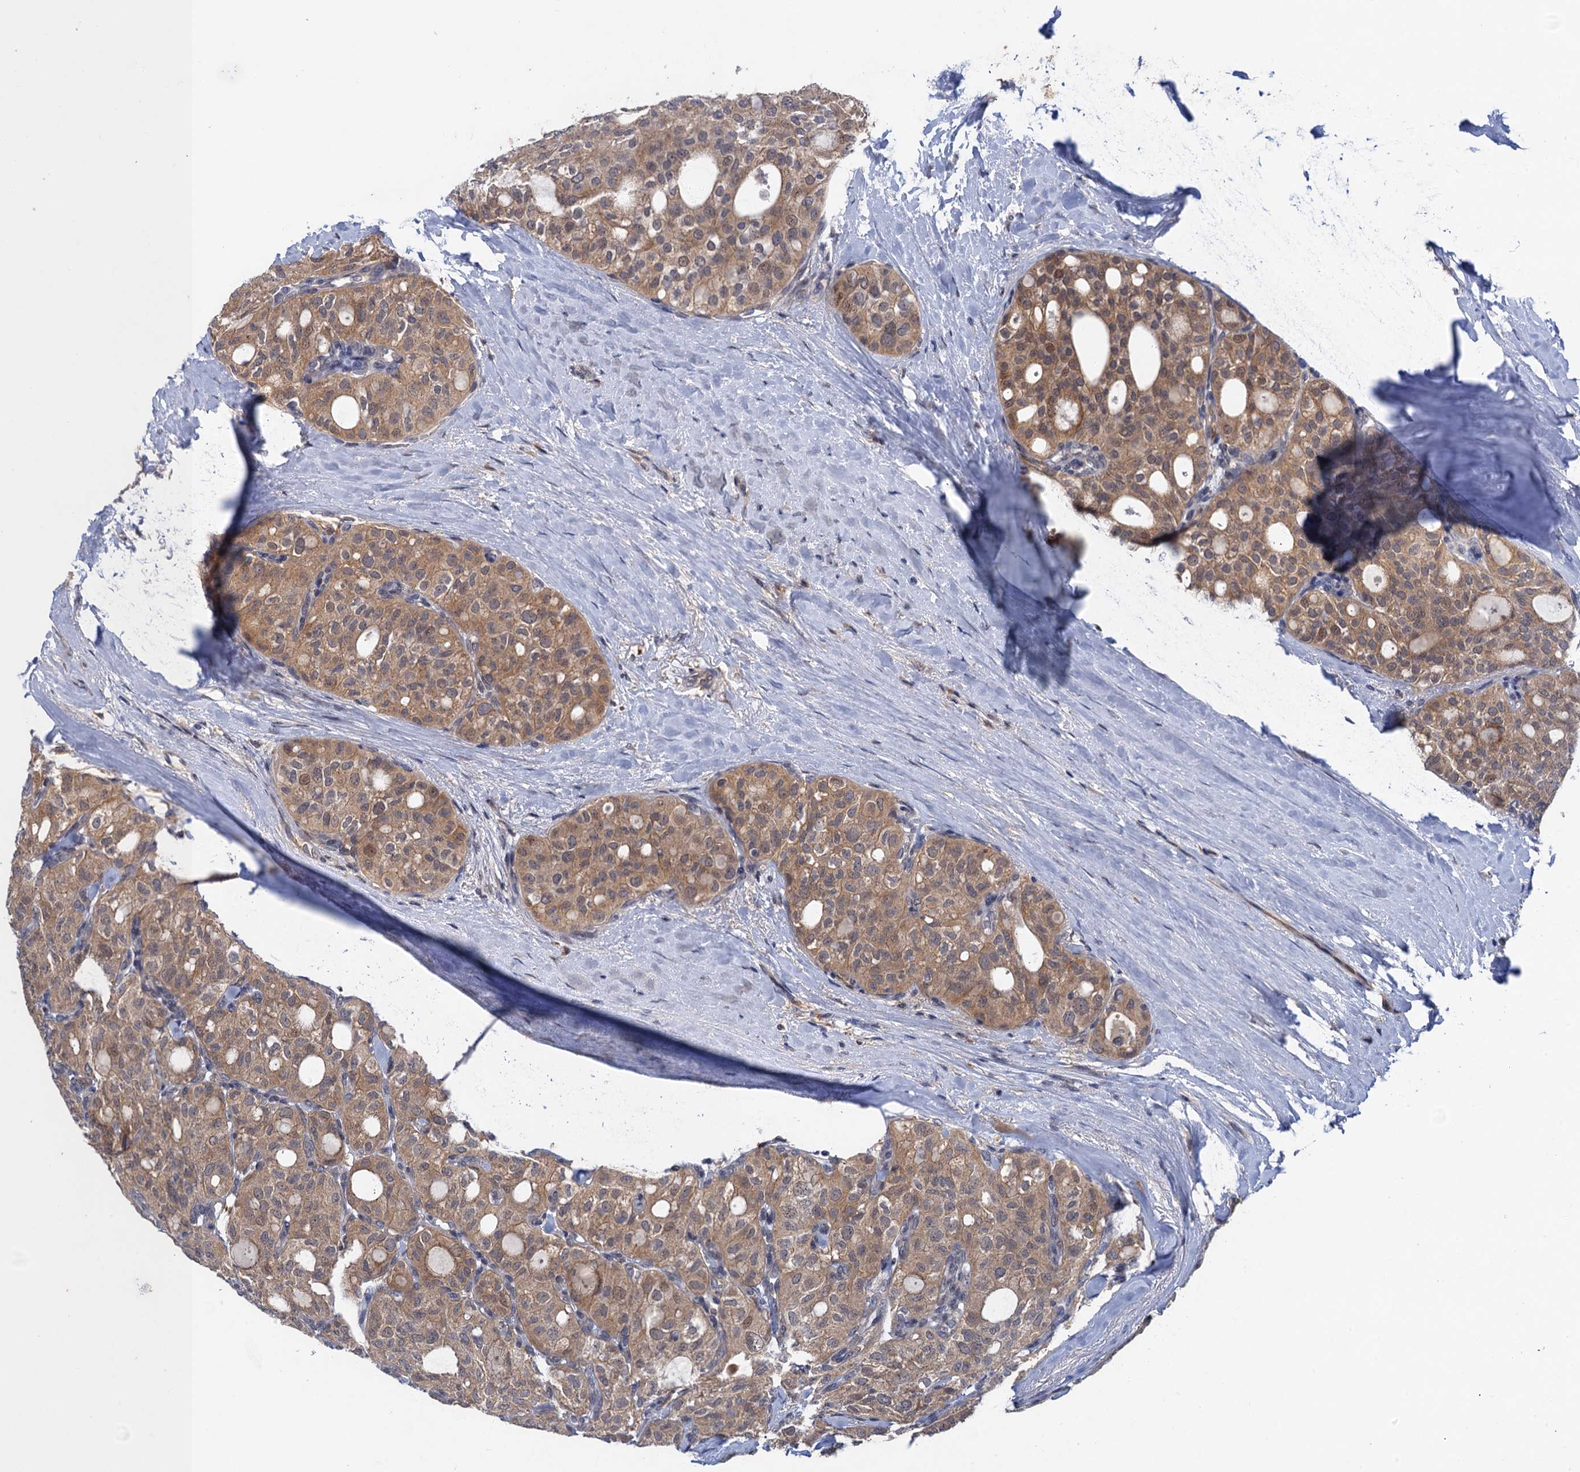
{"staining": {"intensity": "moderate", "quantity": ">75%", "location": "cytoplasmic/membranous,nuclear"}, "tissue": "thyroid cancer", "cell_type": "Tumor cells", "image_type": "cancer", "snomed": [{"axis": "morphology", "description": "Follicular adenoma carcinoma, NOS"}, {"axis": "topography", "description": "Thyroid gland"}], "caption": "Immunohistochemical staining of thyroid cancer (follicular adenoma carcinoma) shows medium levels of moderate cytoplasmic/membranous and nuclear protein expression in approximately >75% of tumor cells.", "gene": "NEK8", "patient": {"sex": "male", "age": 75}}